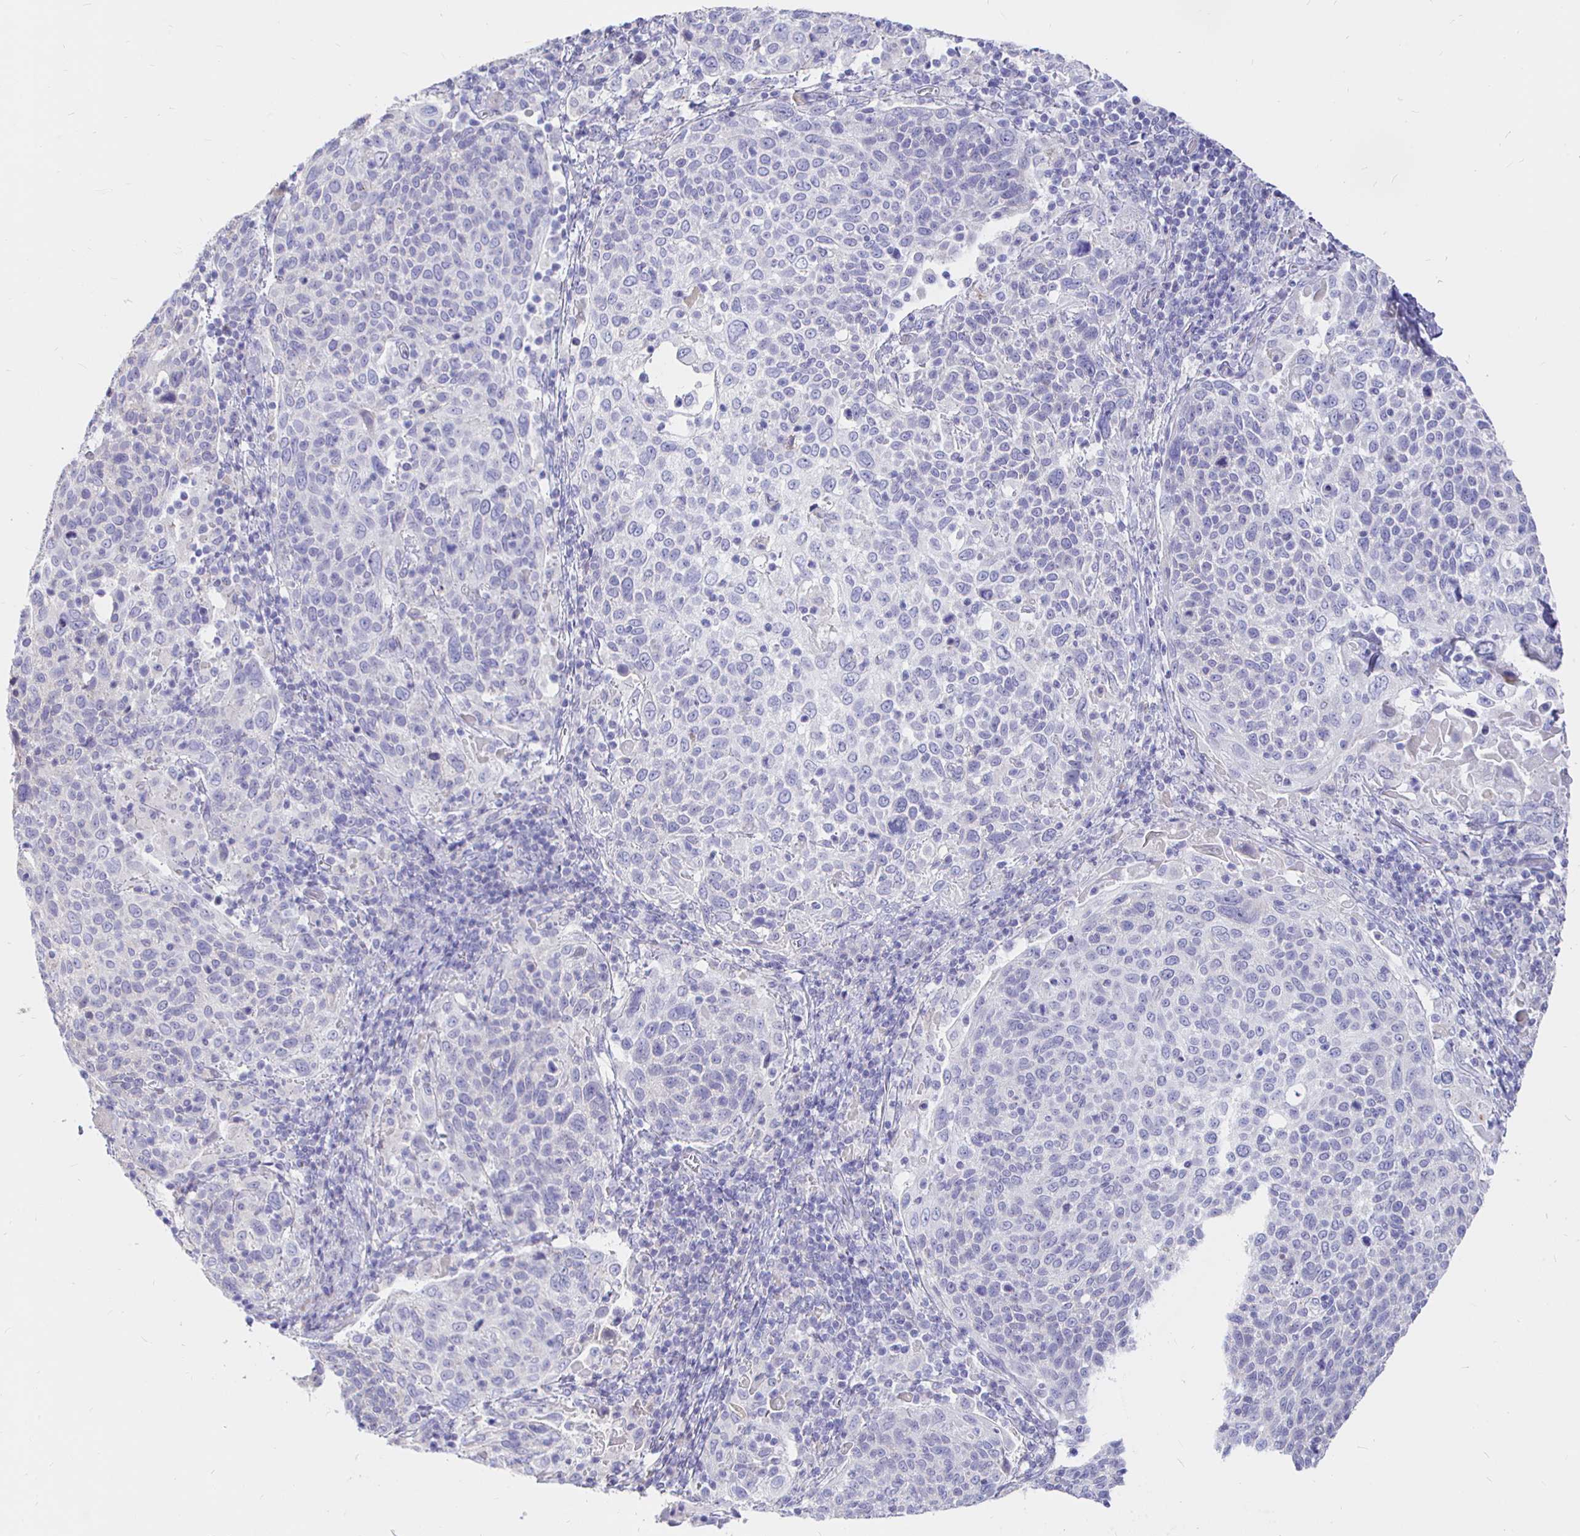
{"staining": {"intensity": "negative", "quantity": "none", "location": "none"}, "tissue": "cervical cancer", "cell_type": "Tumor cells", "image_type": "cancer", "snomed": [{"axis": "morphology", "description": "Squamous cell carcinoma, NOS"}, {"axis": "topography", "description": "Cervix"}], "caption": "Cervical cancer (squamous cell carcinoma) stained for a protein using immunohistochemistry (IHC) exhibits no expression tumor cells.", "gene": "NECAB1", "patient": {"sex": "female", "age": 61}}